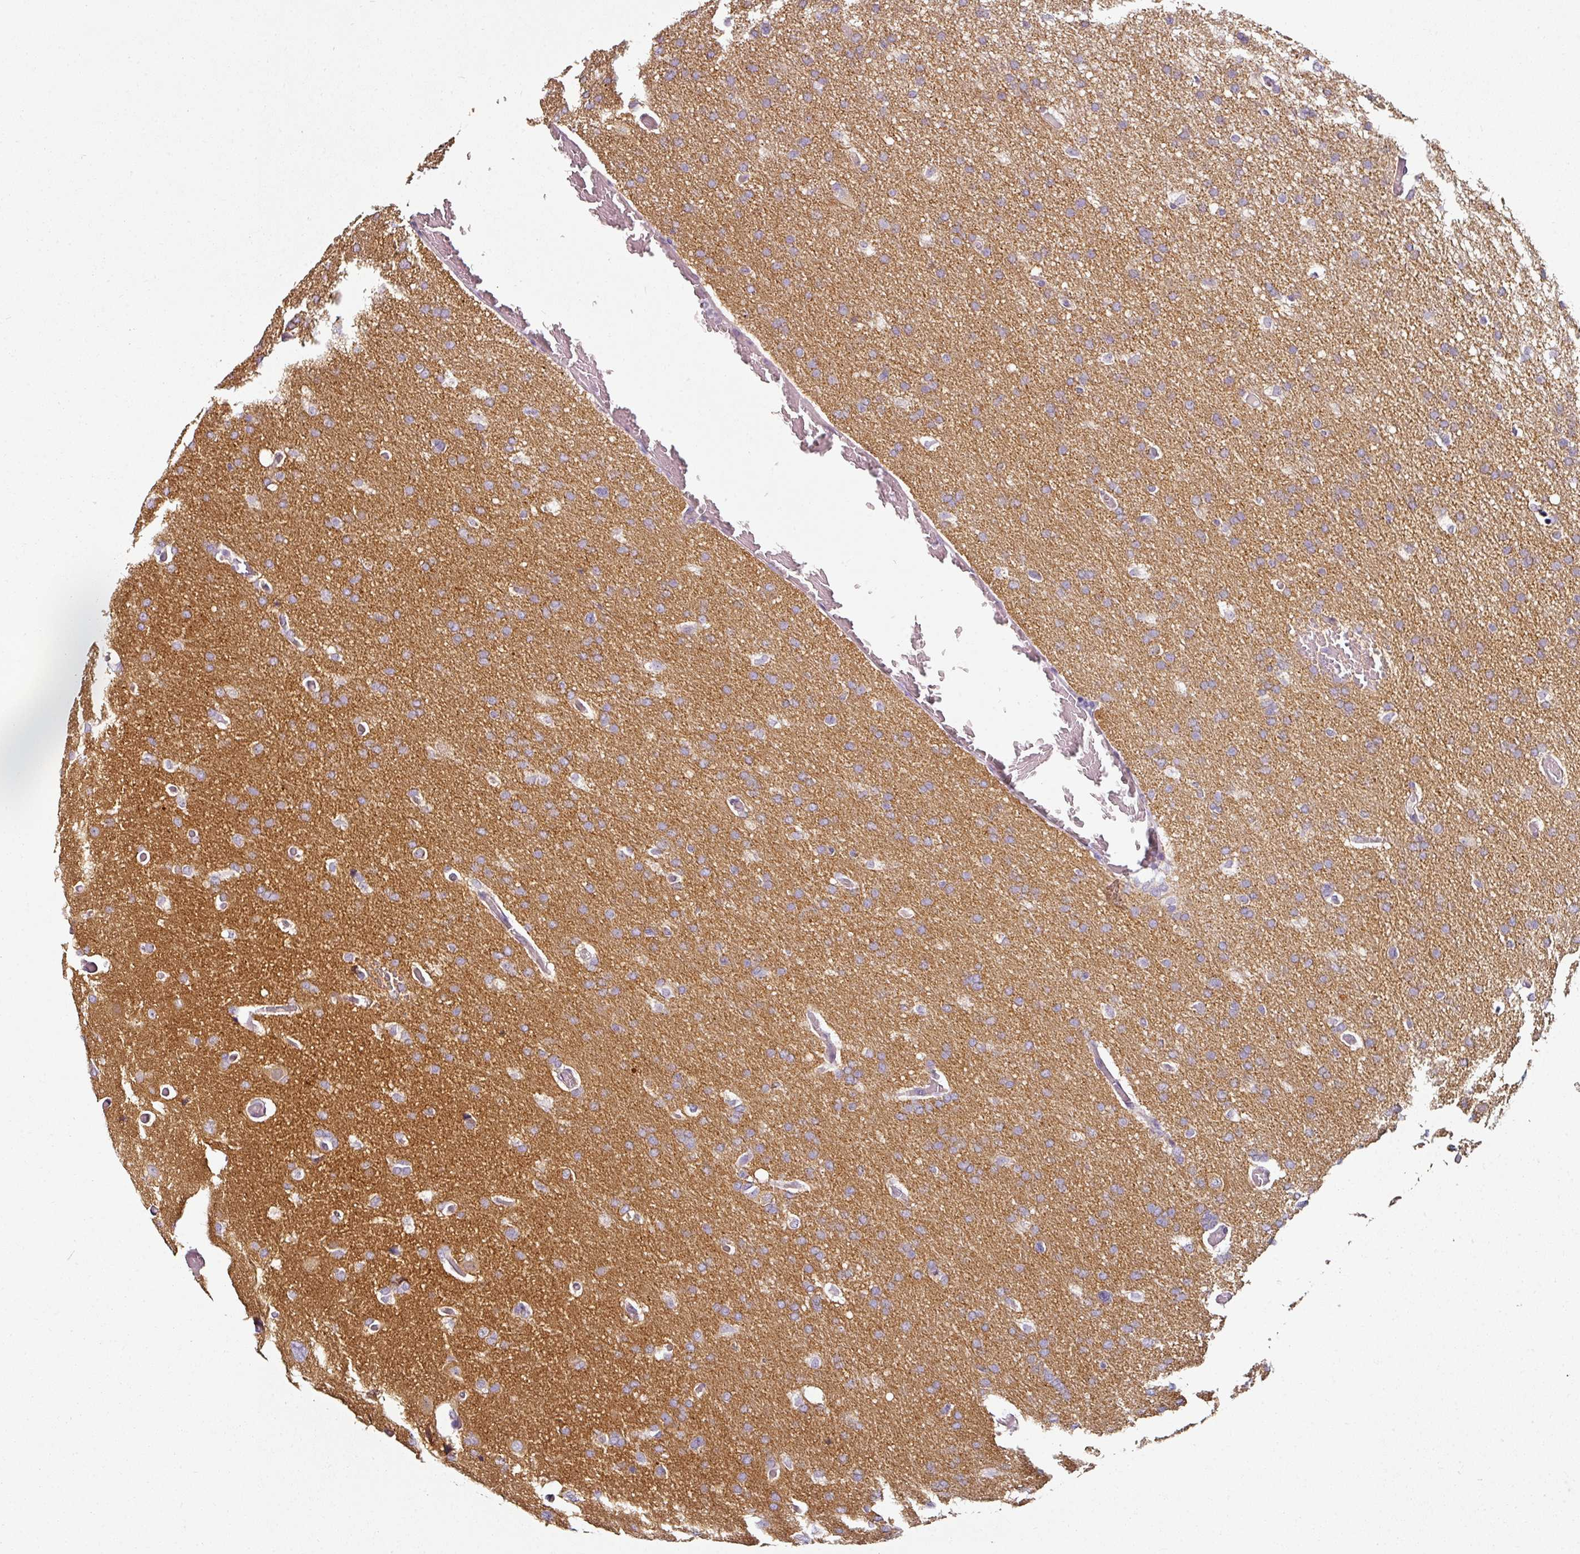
{"staining": {"intensity": "negative", "quantity": "none", "location": "none"}, "tissue": "glioma", "cell_type": "Tumor cells", "image_type": "cancer", "snomed": [{"axis": "morphology", "description": "Glioma, malignant, High grade"}, {"axis": "topography", "description": "Cerebral cortex"}], "caption": "A histopathology image of human high-grade glioma (malignant) is negative for staining in tumor cells.", "gene": "CAP2", "patient": {"sex": "female", "age": 36}}